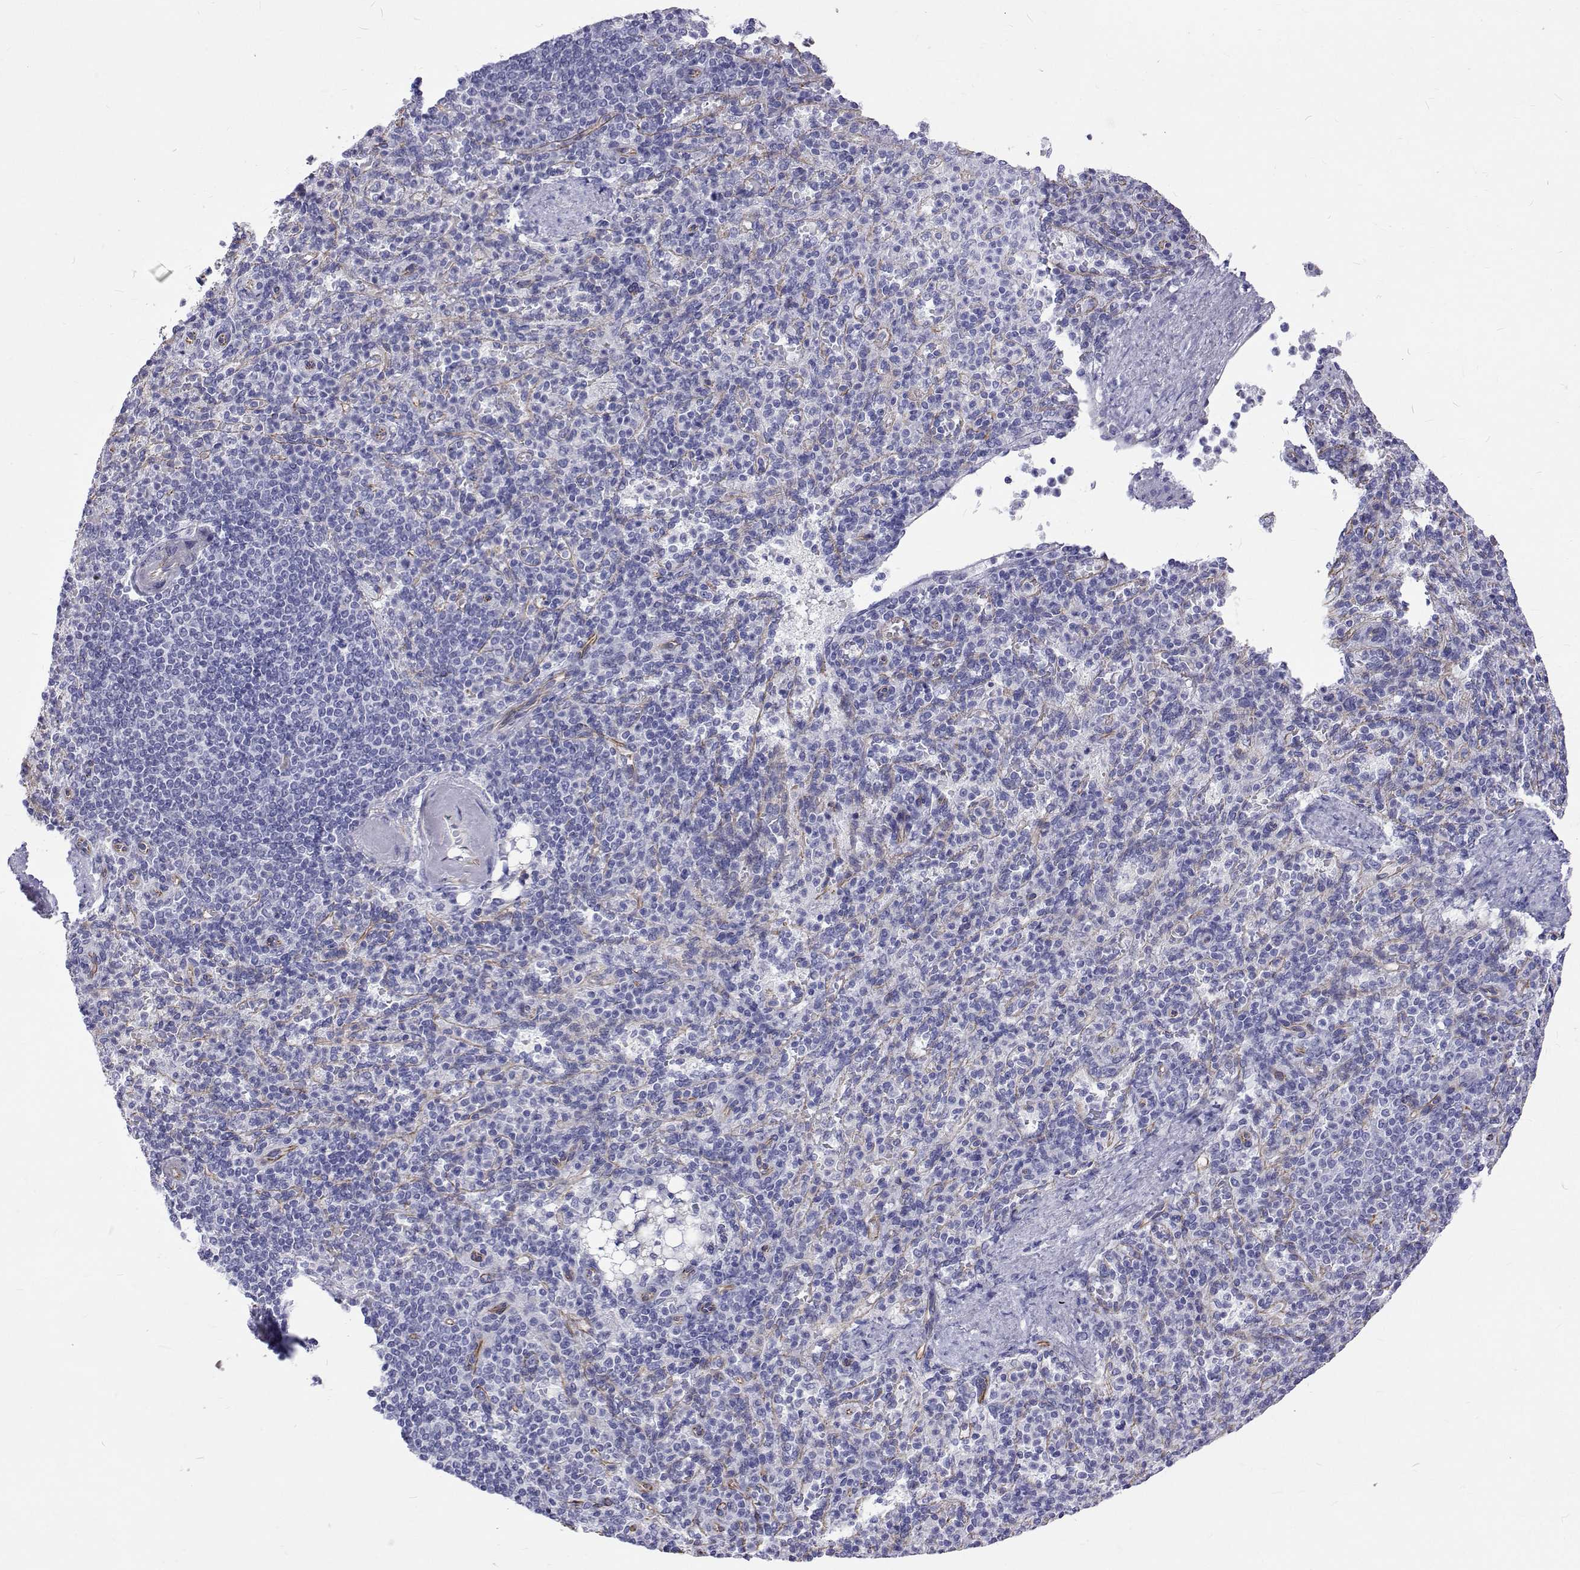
{"staining": {"intensity": "negative", "quantity": "none", "location": "none"}, "tissue": "spleen", "cell_type": "Cells in red pulp", "image_type": "normal", "snomed": [{"axis": "morphology", "description": "Normal tissue, NOS"}, {"axis": "topography", "description": "Spleen"}], "caption": "DAB (3,3'-diaminobenzidine) immunohistochemical staining of unremarkable human spleen shows no significant positivity in cells in red pulp. (DAB immunohistochemistry (IHC) visualized using brightfield microscopy, high magnification).", "gene": "OPRPN", "patient": {"sex": "female", "age": 74}}